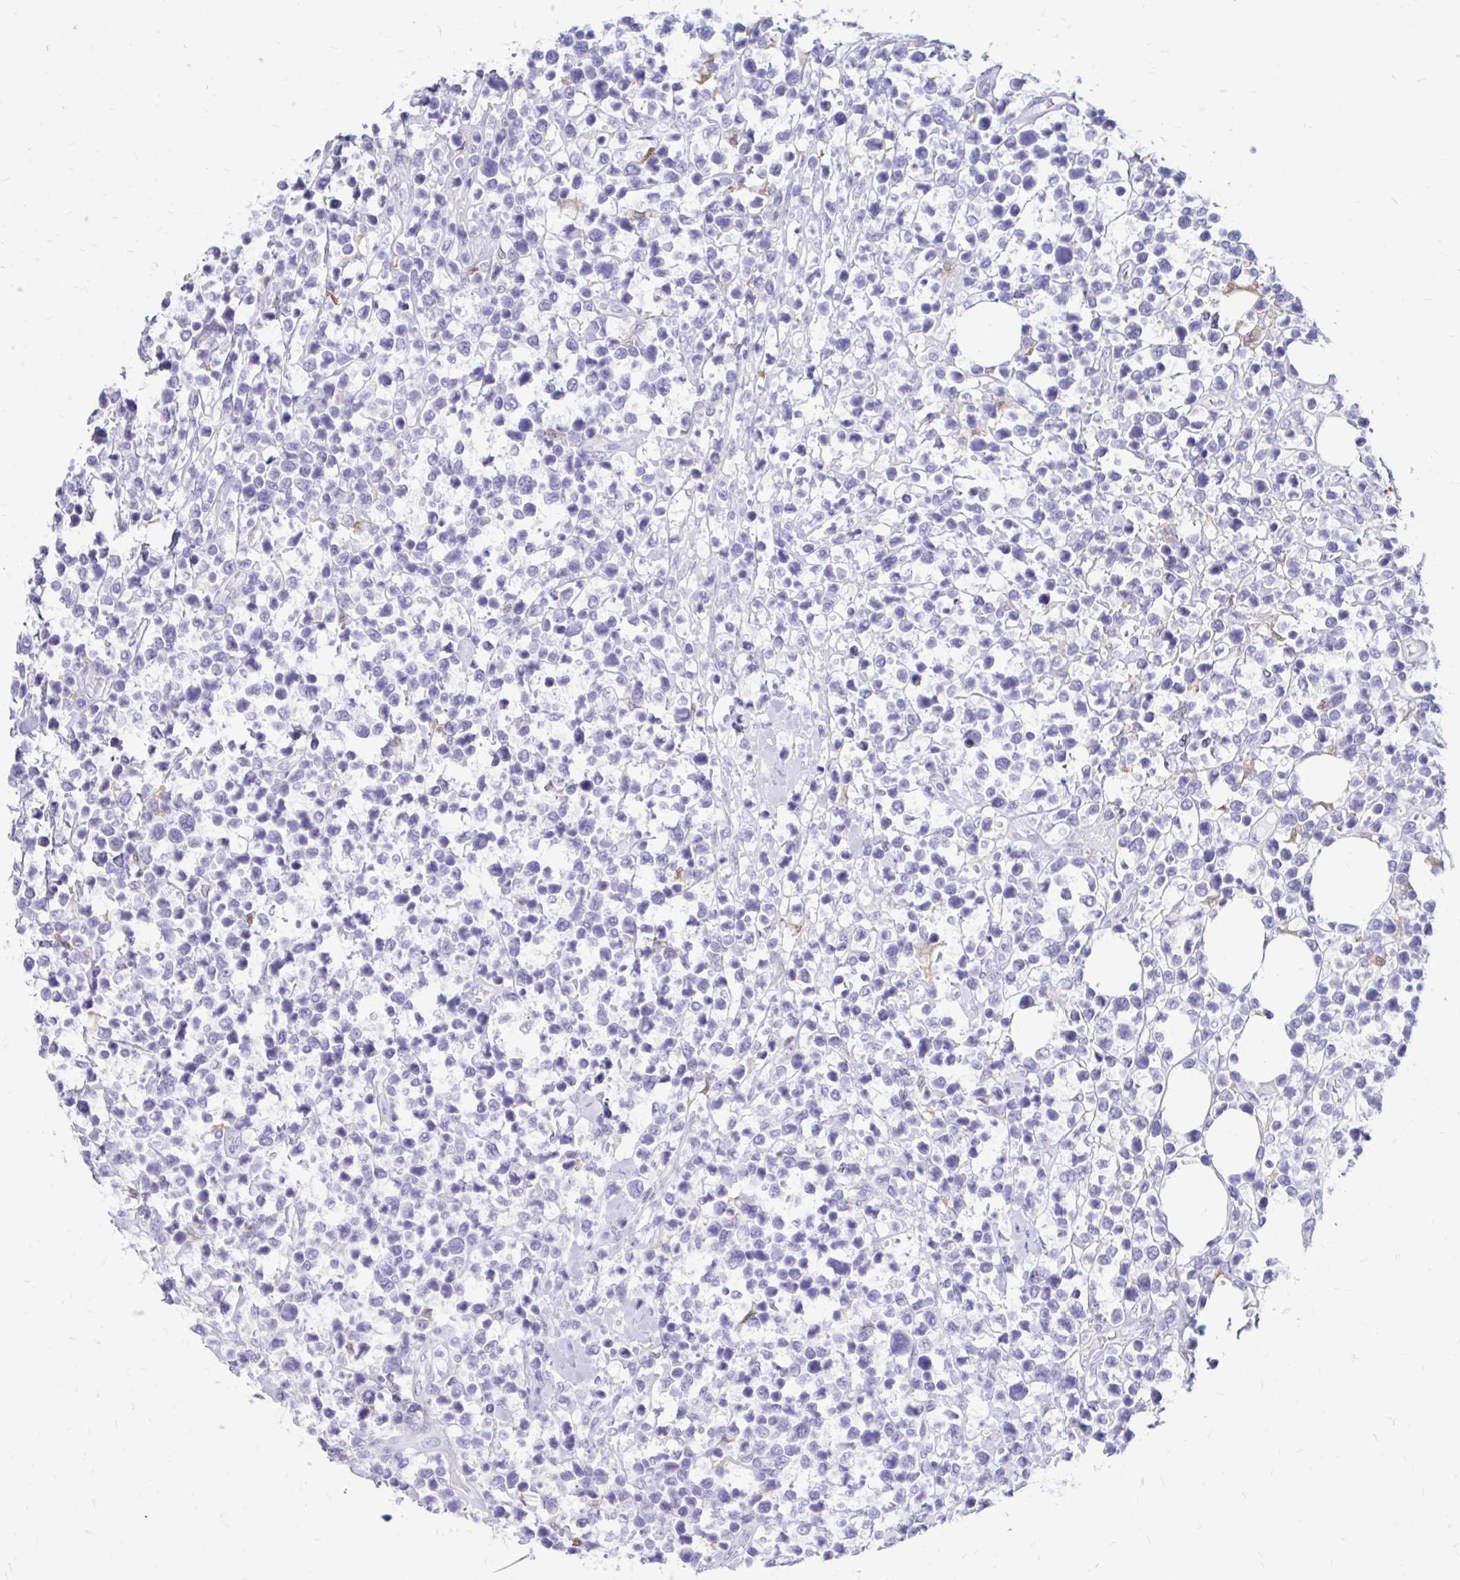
{"staining": {"intensity": "negative", "quantity": "none", "location": "none"}, "tissue": "lymphoma", "cell_type": "Tumor cells", "image_type": "cancer", "snomed": [{"axis": "morphology", "description": "Malignant lymphoma, non-Hodgkin's type, Low grade"}, {"axis": "topography", "description": "Lymph node"}], "caption": "A histopathology image of lymphoma stained for a protein shows no brown staining in tumor cells. The staining is performed using DAB (3,3'-diaminobenzidine) brown chromogen with nuclei counter-stained in using hematoxylin.", "gene": "IGSF5", "patient": {"sex": "male", "age": 60}}